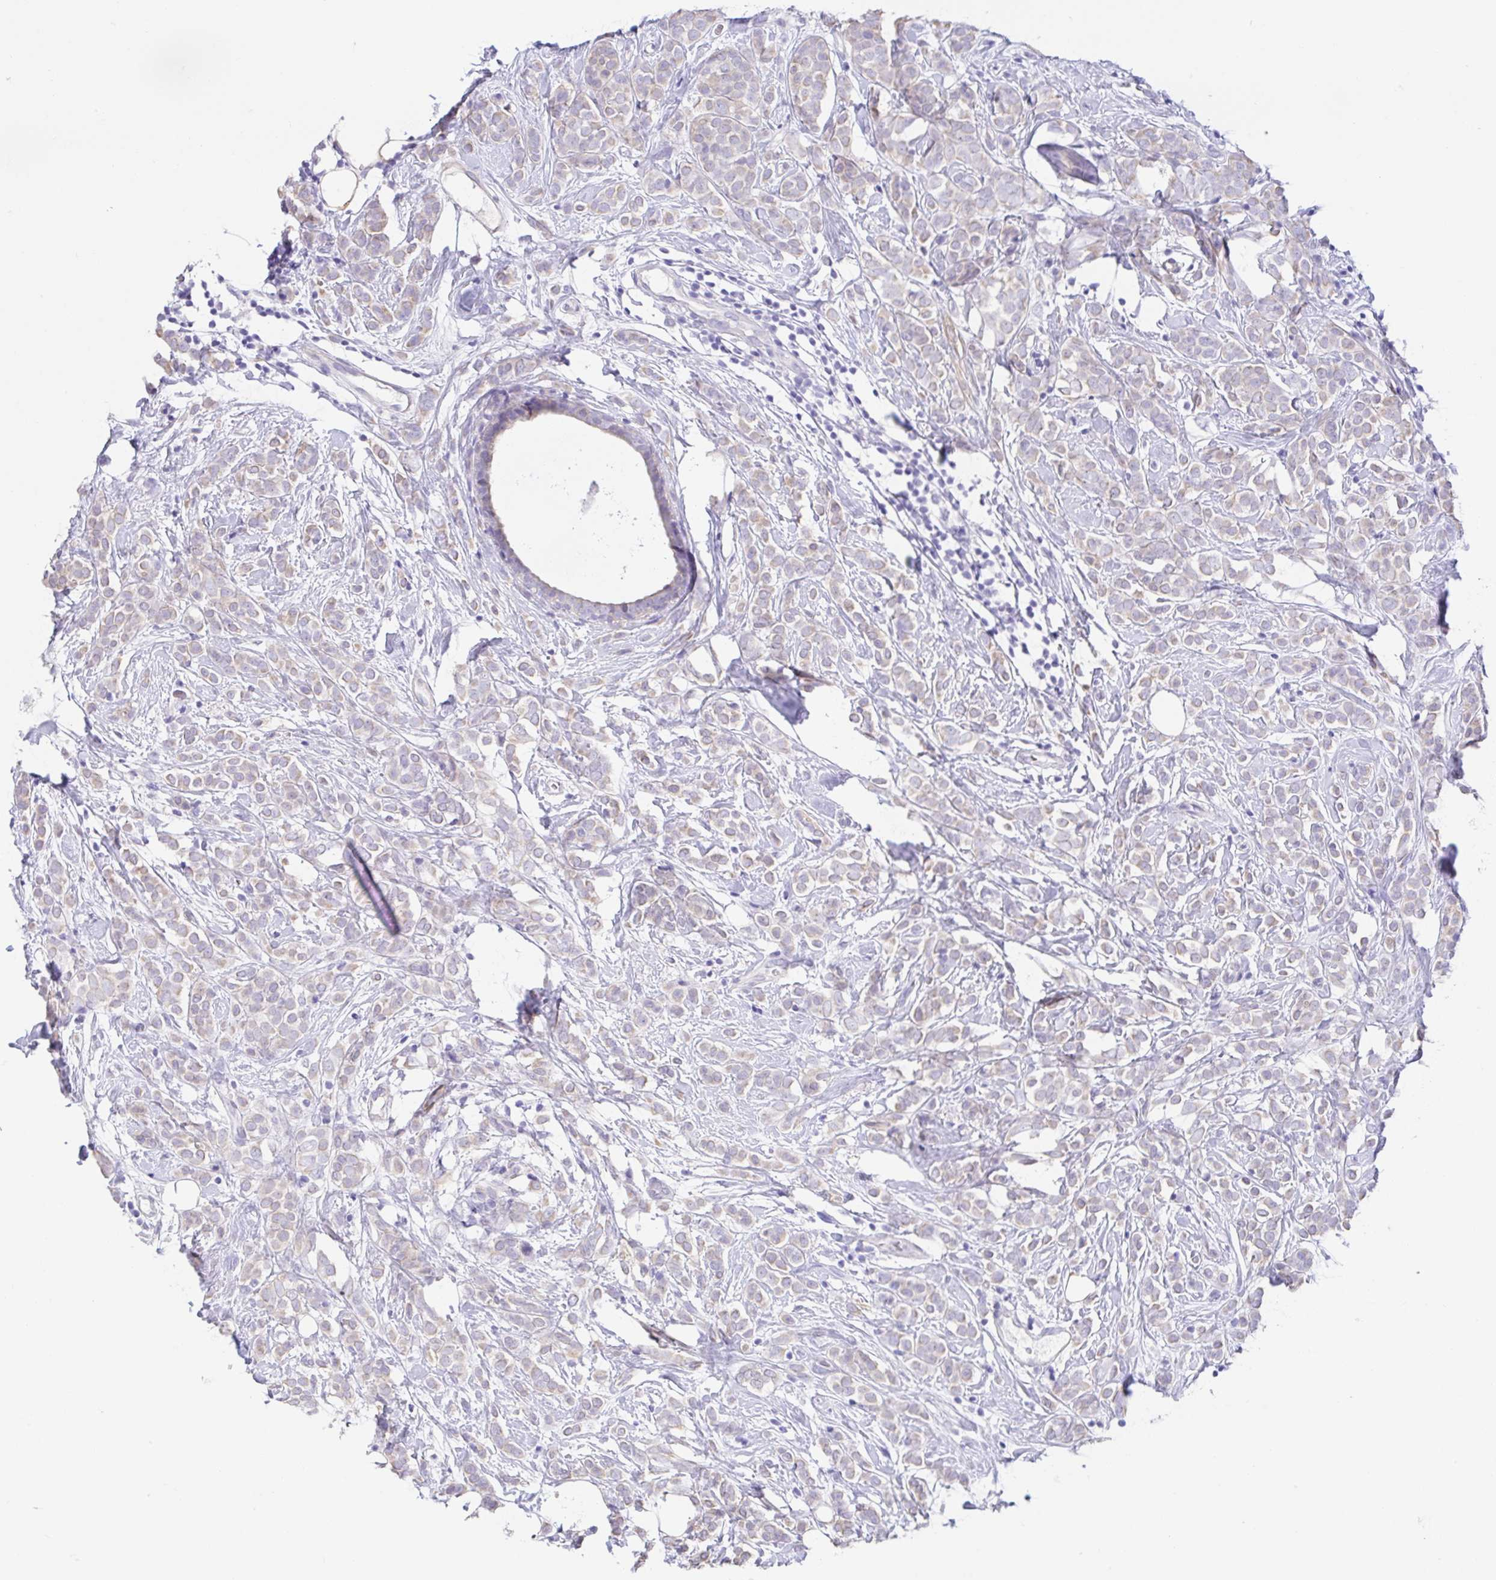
{"staining": {"intensity": "weak", "quantity": ">75%", "location": "cytoplasmic/membranous"}, "tissue": "breast cancer", "cell_type": "Tumor cells", "image_type": "cancer", "snomed": [{"axis": "morphology", "description": "Lobular carcinoma"}, {"axis": "topography", "description": "Breast"}], "caption": "A high-resolution image shows immunohistochemistry staining of breast cancer, which reveals weak cytoplasmic/membranous staining in about >75% of tumor cells.", "gene": "FABP3", "patient": {"sex": "female", "age": 49}}